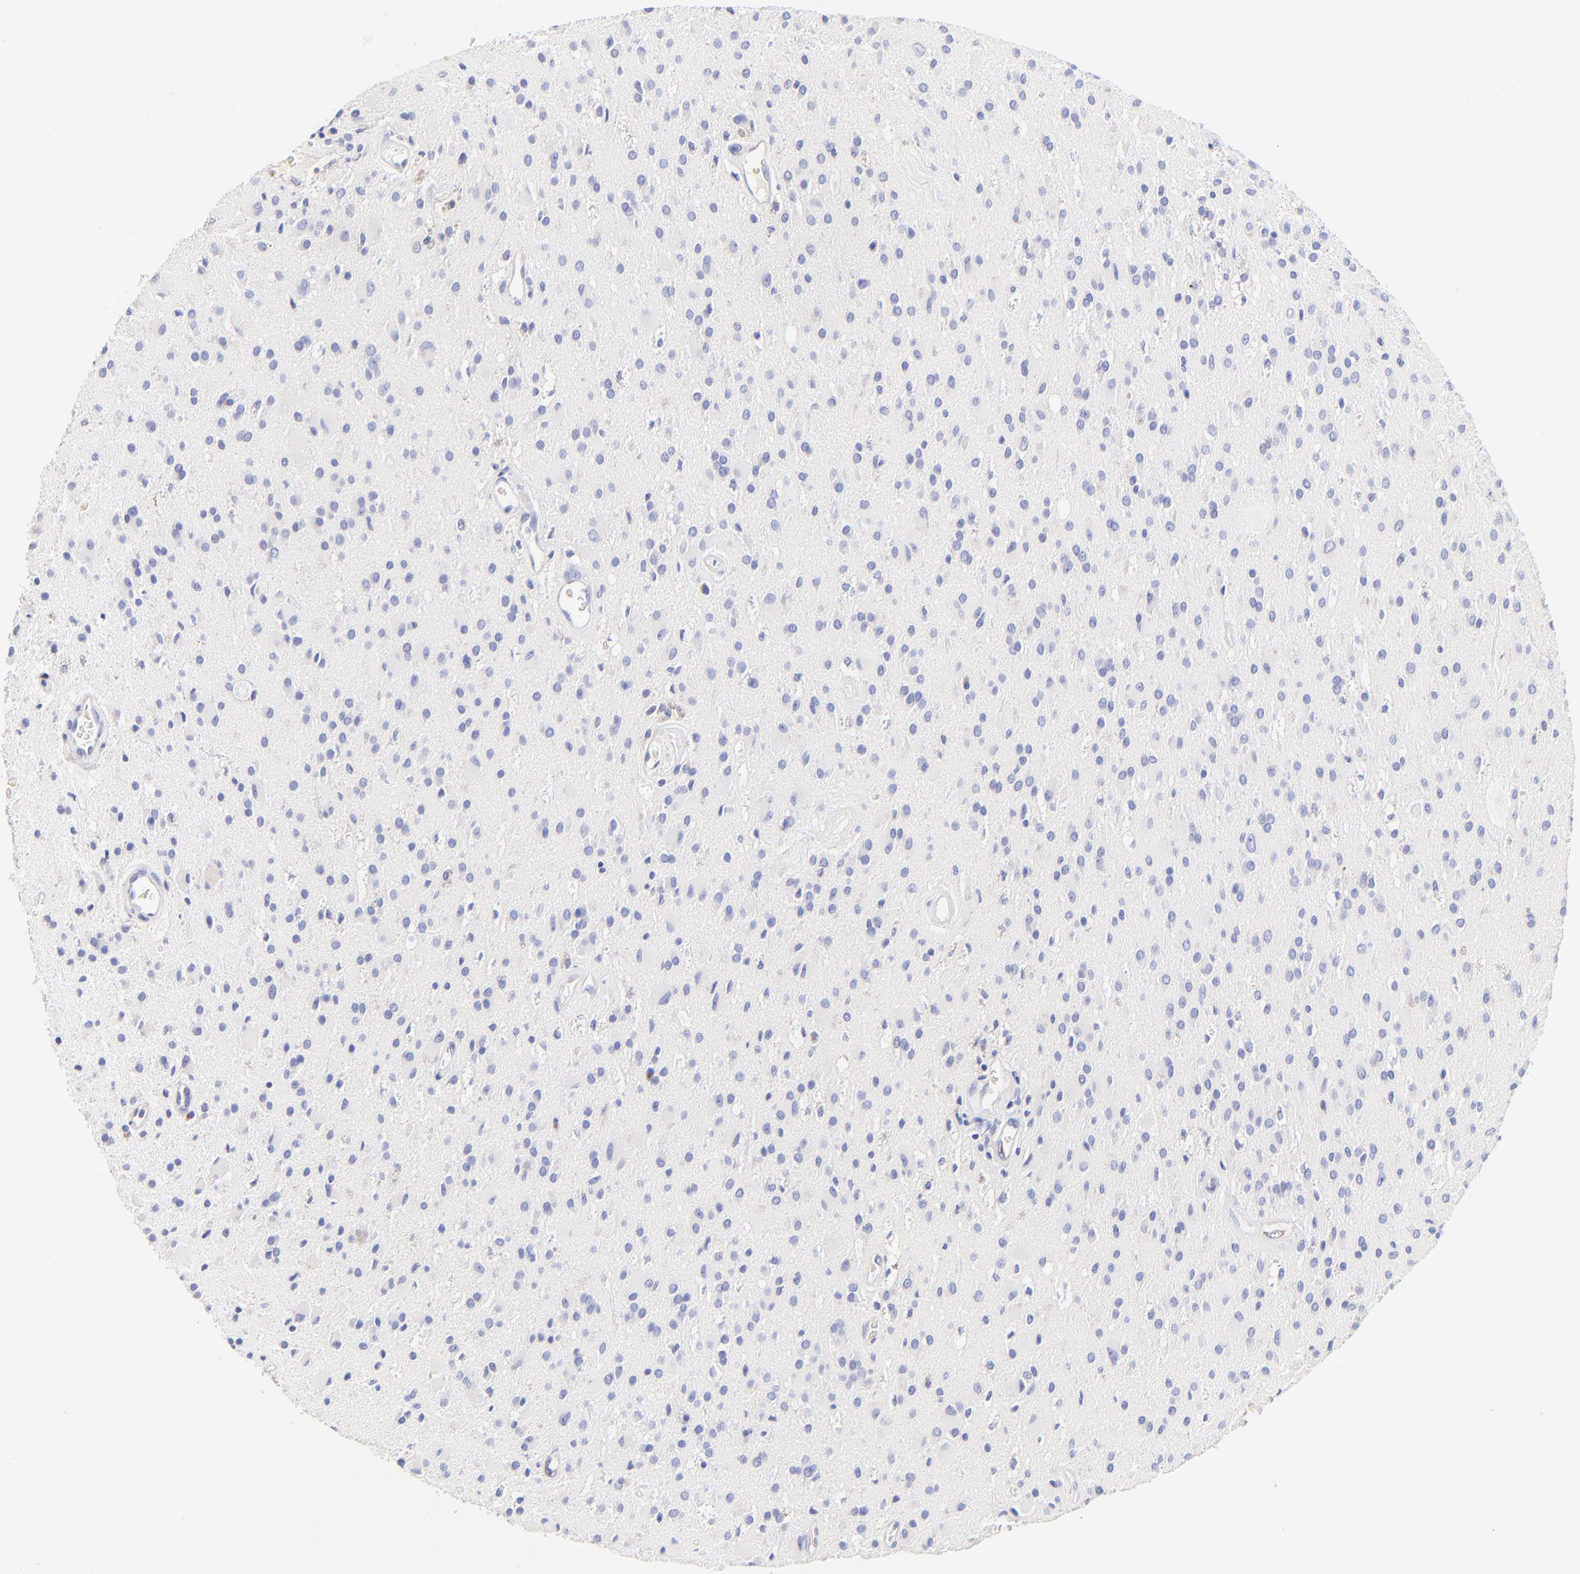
{"staining": {"intensity": "negative", "quantity": "none", "location": "none"}, "tissue": "glioma", "cell_type": "Tumor cells", "image_type": "cancer", "snomed": [{"axis": "morphology", "description": "Glioma, malignant, Low grade"}, {"axis": "topography", "description": "Brain"}], "caption": "Low-grade glioma (malignant) stained for a protein using IHC exhibits no staining tumor cells.", "gene": "ASB9", "patient": {"sex": "male", "age": 58}}